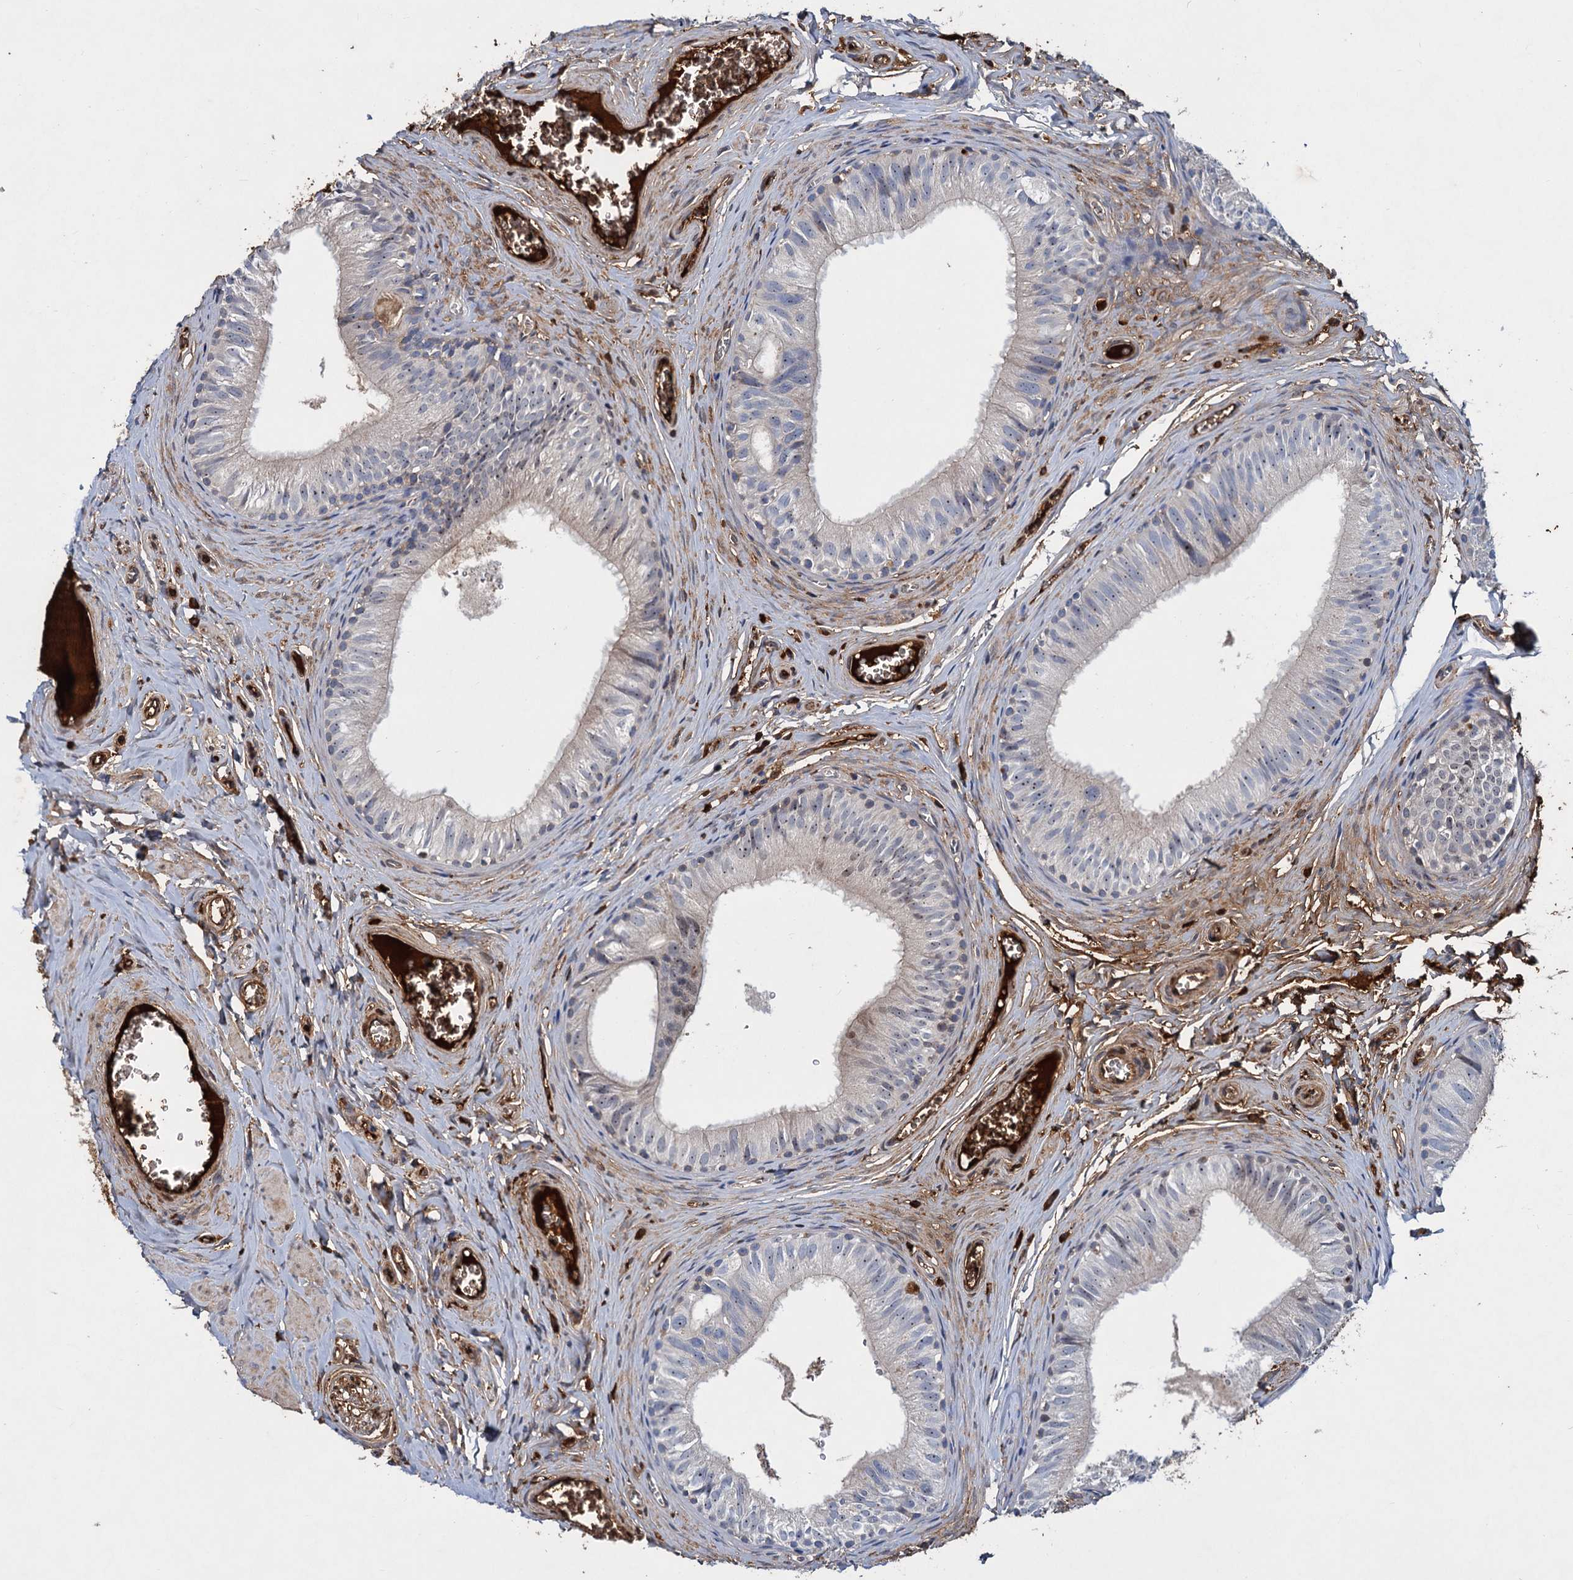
{"staining": {"intensity": "moderate", "quantity": "<25%", "location": "cytoplasmic/membranous,nuclear"}, "tissue": "epididymis", "cell_type": "Glandular cells", "image_type": "normal", "snomed": [{"axis": "morphology", "description": "Normal tissue, NOS"}, {"axis": "topography", "description": "Epididymis"}], "caption": "Immunohistochemistry staining of benign epididymis, which exhibits low levels of moderate cytoplasmic/membranous,nuclear staining in approximately <25% of glandular cells indicating moderate cytoplasmic/membranous,nuclear protein expression. The staining was performed using DAB (3,3'-diaminobenzidine) (brown) for protein detection and nuclei were counterstained in hematoxylin (blue).", "gene": "CHRD", "patient": {"sex": "male", "age": 42}}